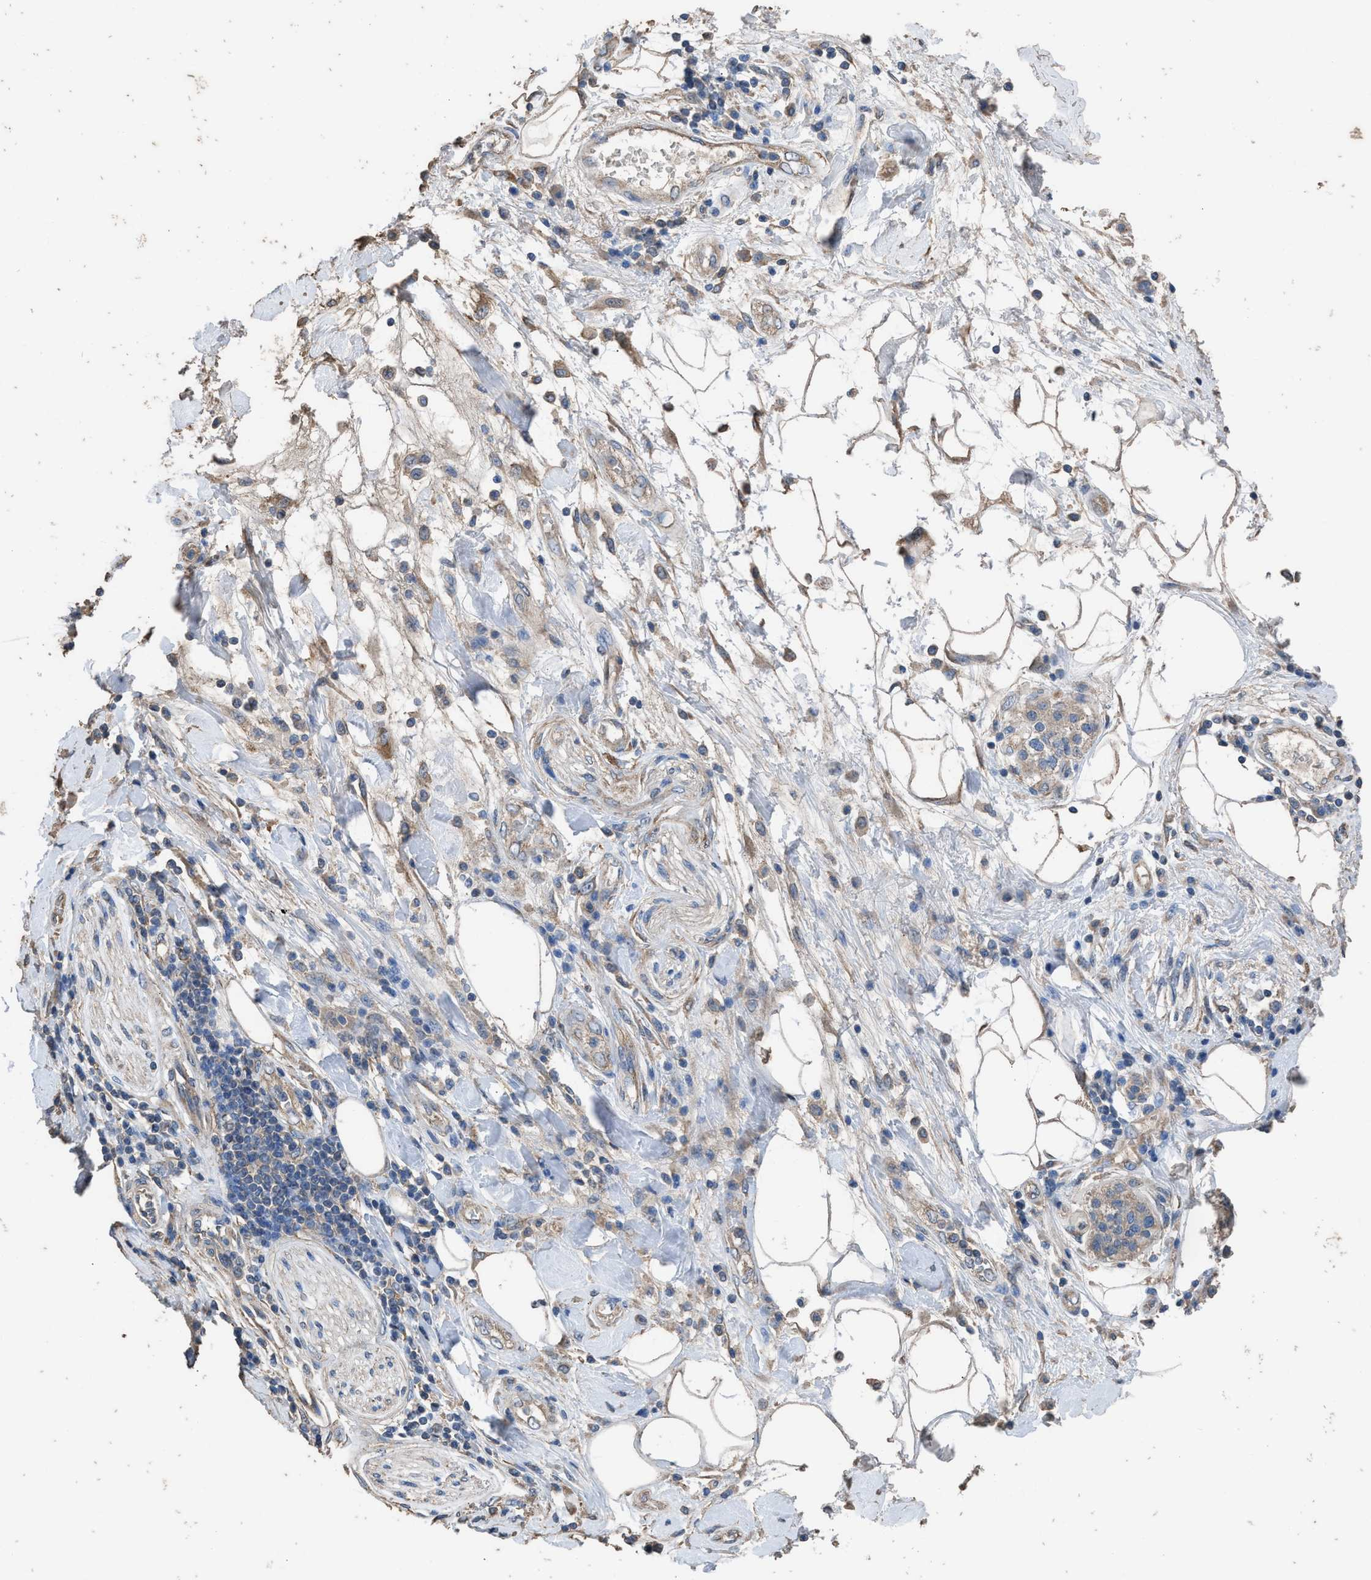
{"staining": {"intensity": "moderate", "quantity": ">75%", "location": "cytoplasmic/membranous"}, "tissue": "adipose tissue", "cell_type": "Adipocytes", "image_type": "normal", "snomed": [{"axis": "morphology", "description": "Normal tissue, NOS"}, {"axis": "morphology", "description": "Adenocarcinoma, NOS"}, {"axis": "topography", "description": "Duodenum"}, {"axis": "topography", "description": "Peripheral nerve tissue"}], "caption": "Immunohistochemistry staining of unremarkable adipose tissue, which exhibits medium levels of moderate cytoplasmic/membranous expression in about >75% of adipocytes indicating moderate cytoplasmic/membranous protein expression. The staining was performed using DAB (3,3'-diaminobenzidine) (brown) for protein detection and nuclei were counterstained in hematoxylin (blue).", "gene": "ITSN1", "patient": {"sex": "female", "age": 60}}